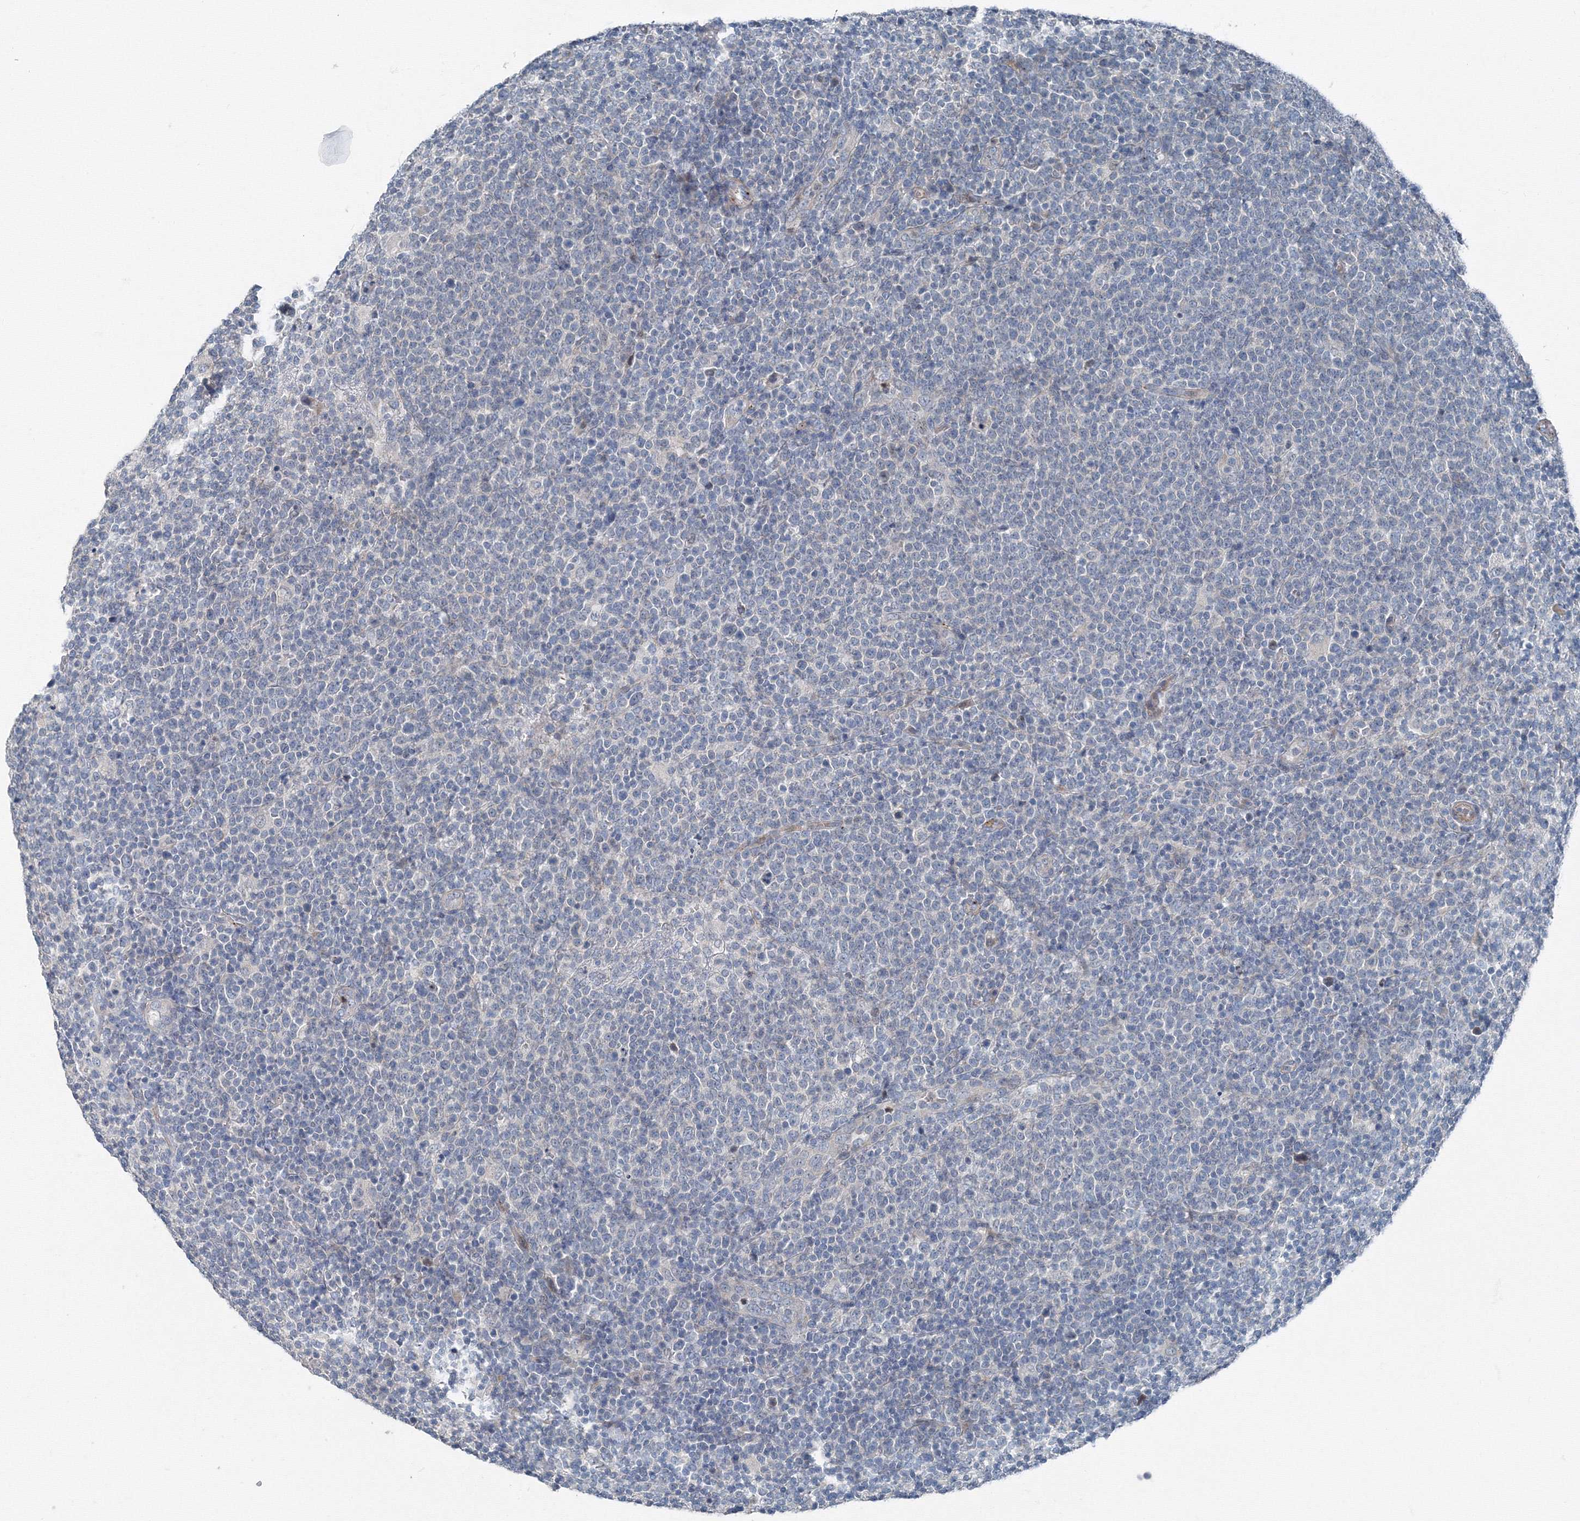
{"staining": {"intensity": "negative", "quantity": "none", "location": "none"}, "tissue": "lymphoma", "cell_type": "Tumor cells", "image_type": "cancer", "snomed": [{"axis": "morphology", "description": "Malignant lymphoma, non-Hodgkin's type, High grade"}, {"axis": "topography", "description": "Lymph node"}], "caption": "Image shows no significant protein expression in tumor cells of high-grade malignant lymphoma, non-Hodgkin's type.", "gene": "AASDH", "patient": {"sex": "male", "age": 61}}